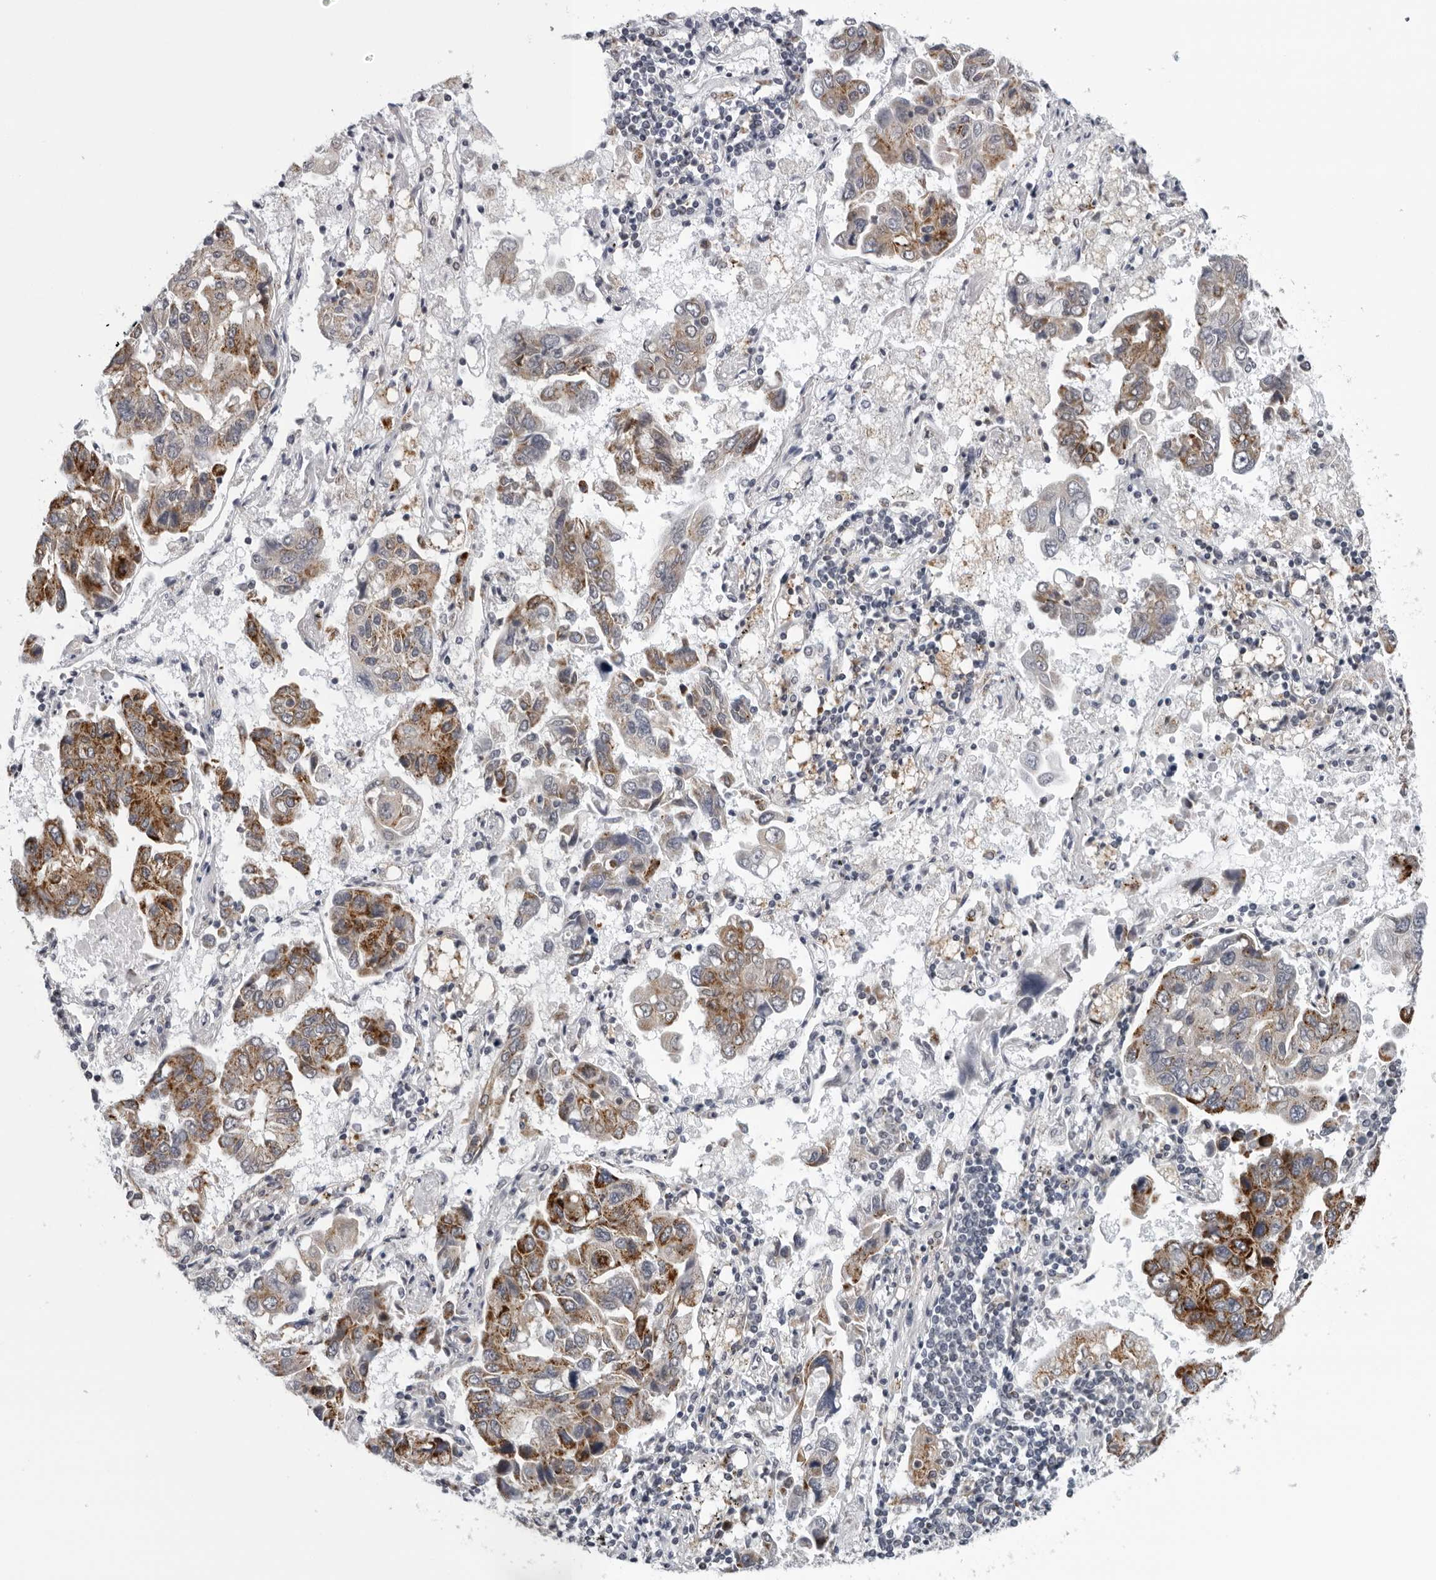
{"staining": {"intensity": "moderate", "quantity": ">75%", "location": "cytoplasmic/membranous"}, "tissue": "lung cancer", "cell_type": "Tumor cells", "image_type": "cancer", "snomed": [{"axis": "morphology", "description": "Adenocarcinoma, NOS"}, {"axis": "topography", "description": "Lung"}], "caption": "Protein expression analysis of human lung adenocarcinoma reveals moderate cytoplasmic/membranous staining in approximately >75% of tumor cells.", "gene": "CPT2", "patient": {"sex": "male", "age": 64}}